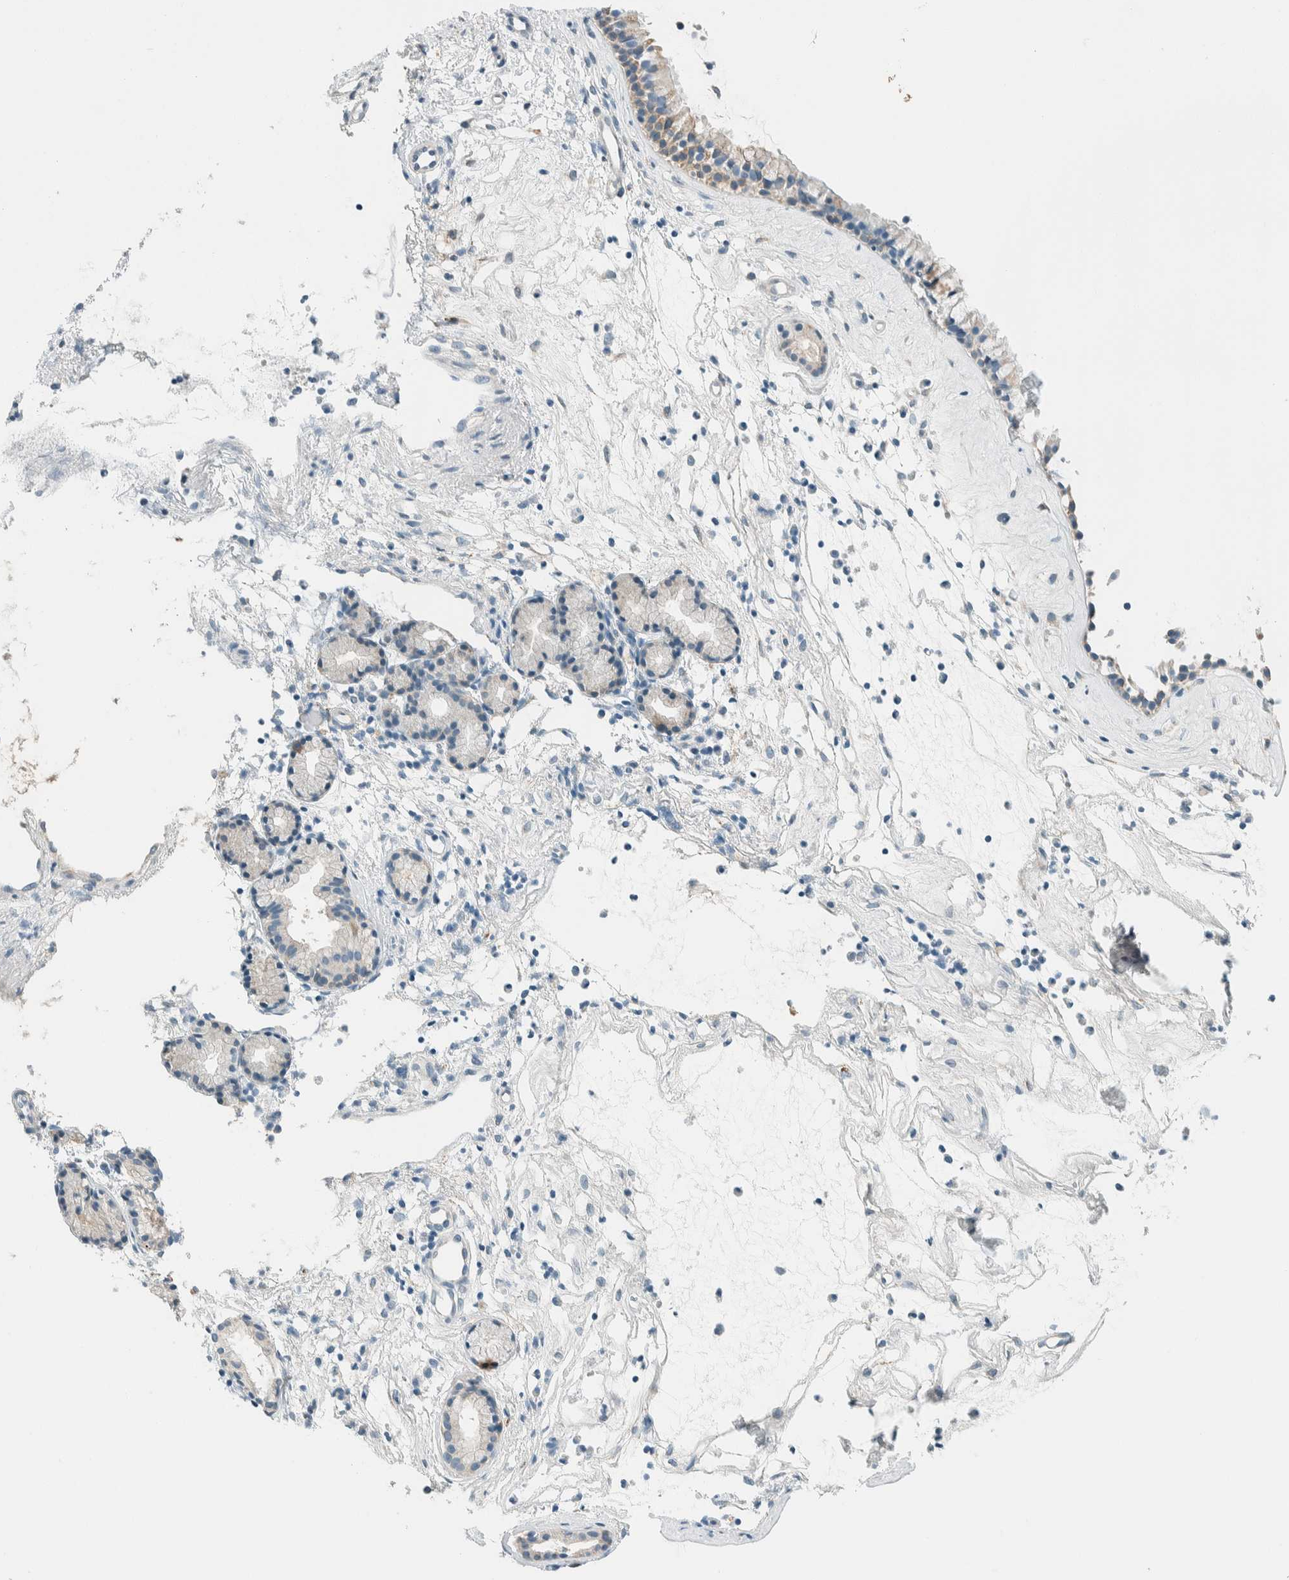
{"staining": {"intensity": "weak", "quantity": ">75%", "location": "cytoplasmic/membranous"}, "tissue": "nasopharynx", "cell_type": "Respiratory epithelial cells", "image_type": "normal", "snomed": [{"axis": "morphology", "description": "Normal tissue, NOS"}, {"axis": "topography", "description": "Nasopharynx"}], "caption": "Immunohistochemical staining of normal nasopharynx demonstrates >75% levels of weak cytoplasmic/membranous protein expression in approximately >75% of respiratory epithelial cells.", "gene": "ALDH7A1", "patient": {"sex": "female", "age": 42}}